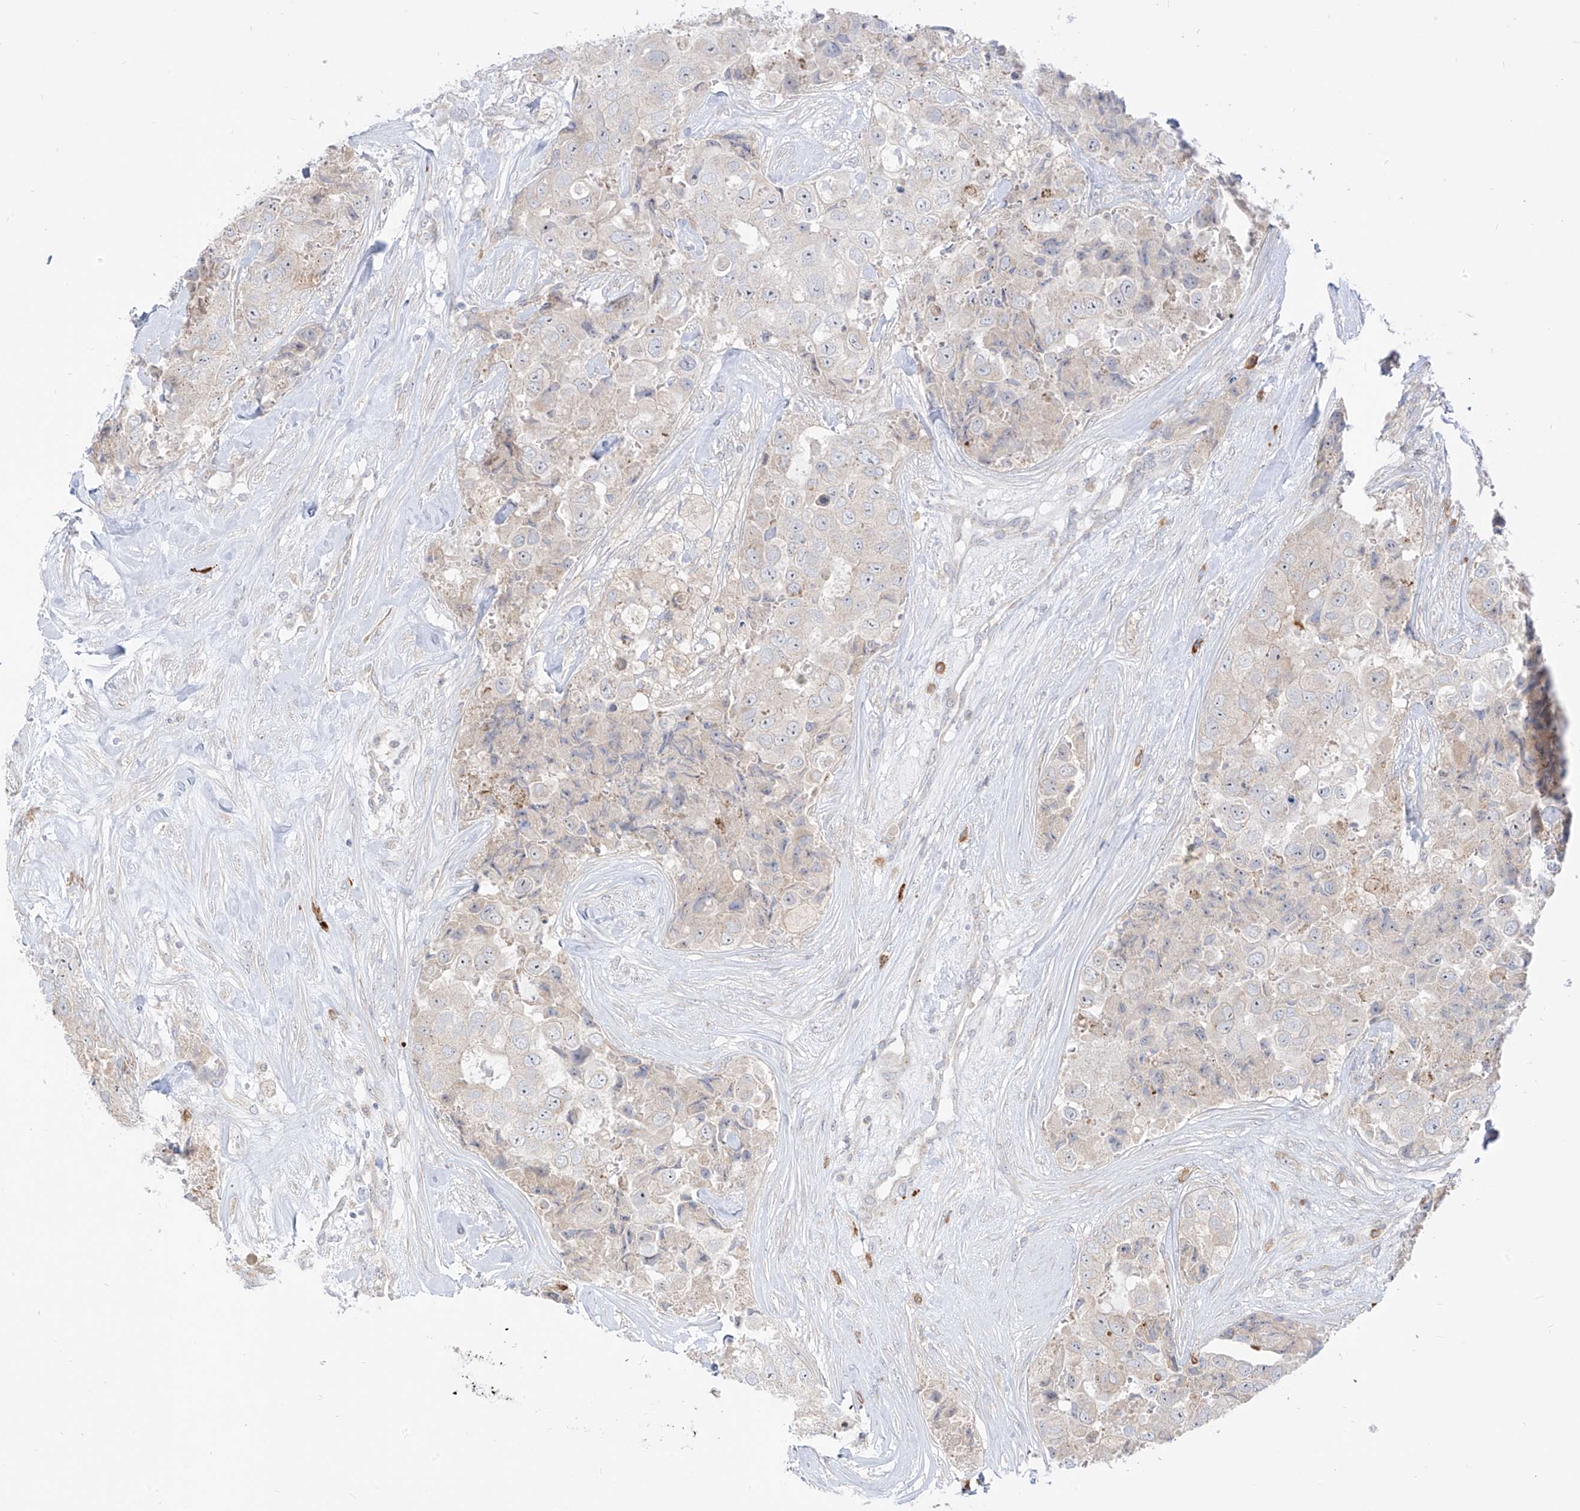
{"staining": {"intensity": "negative", "quantity": "none", "location": "none"}, "tissue": "breast cancer", "cell_type": "Tumor cells", "image_type": "cancer", "snomed": [{"axis": "morphology", "description": "Duct carcinoma"}, {"axis": "topography", "description": "Breast"}], "caption": "The photomicrograph demonstrates no significant staining in tumor cells of infiltrating ductal carcinoma (breast).", "gene": "SYTL3", "patient": {"sex": "female", "age": 62}}